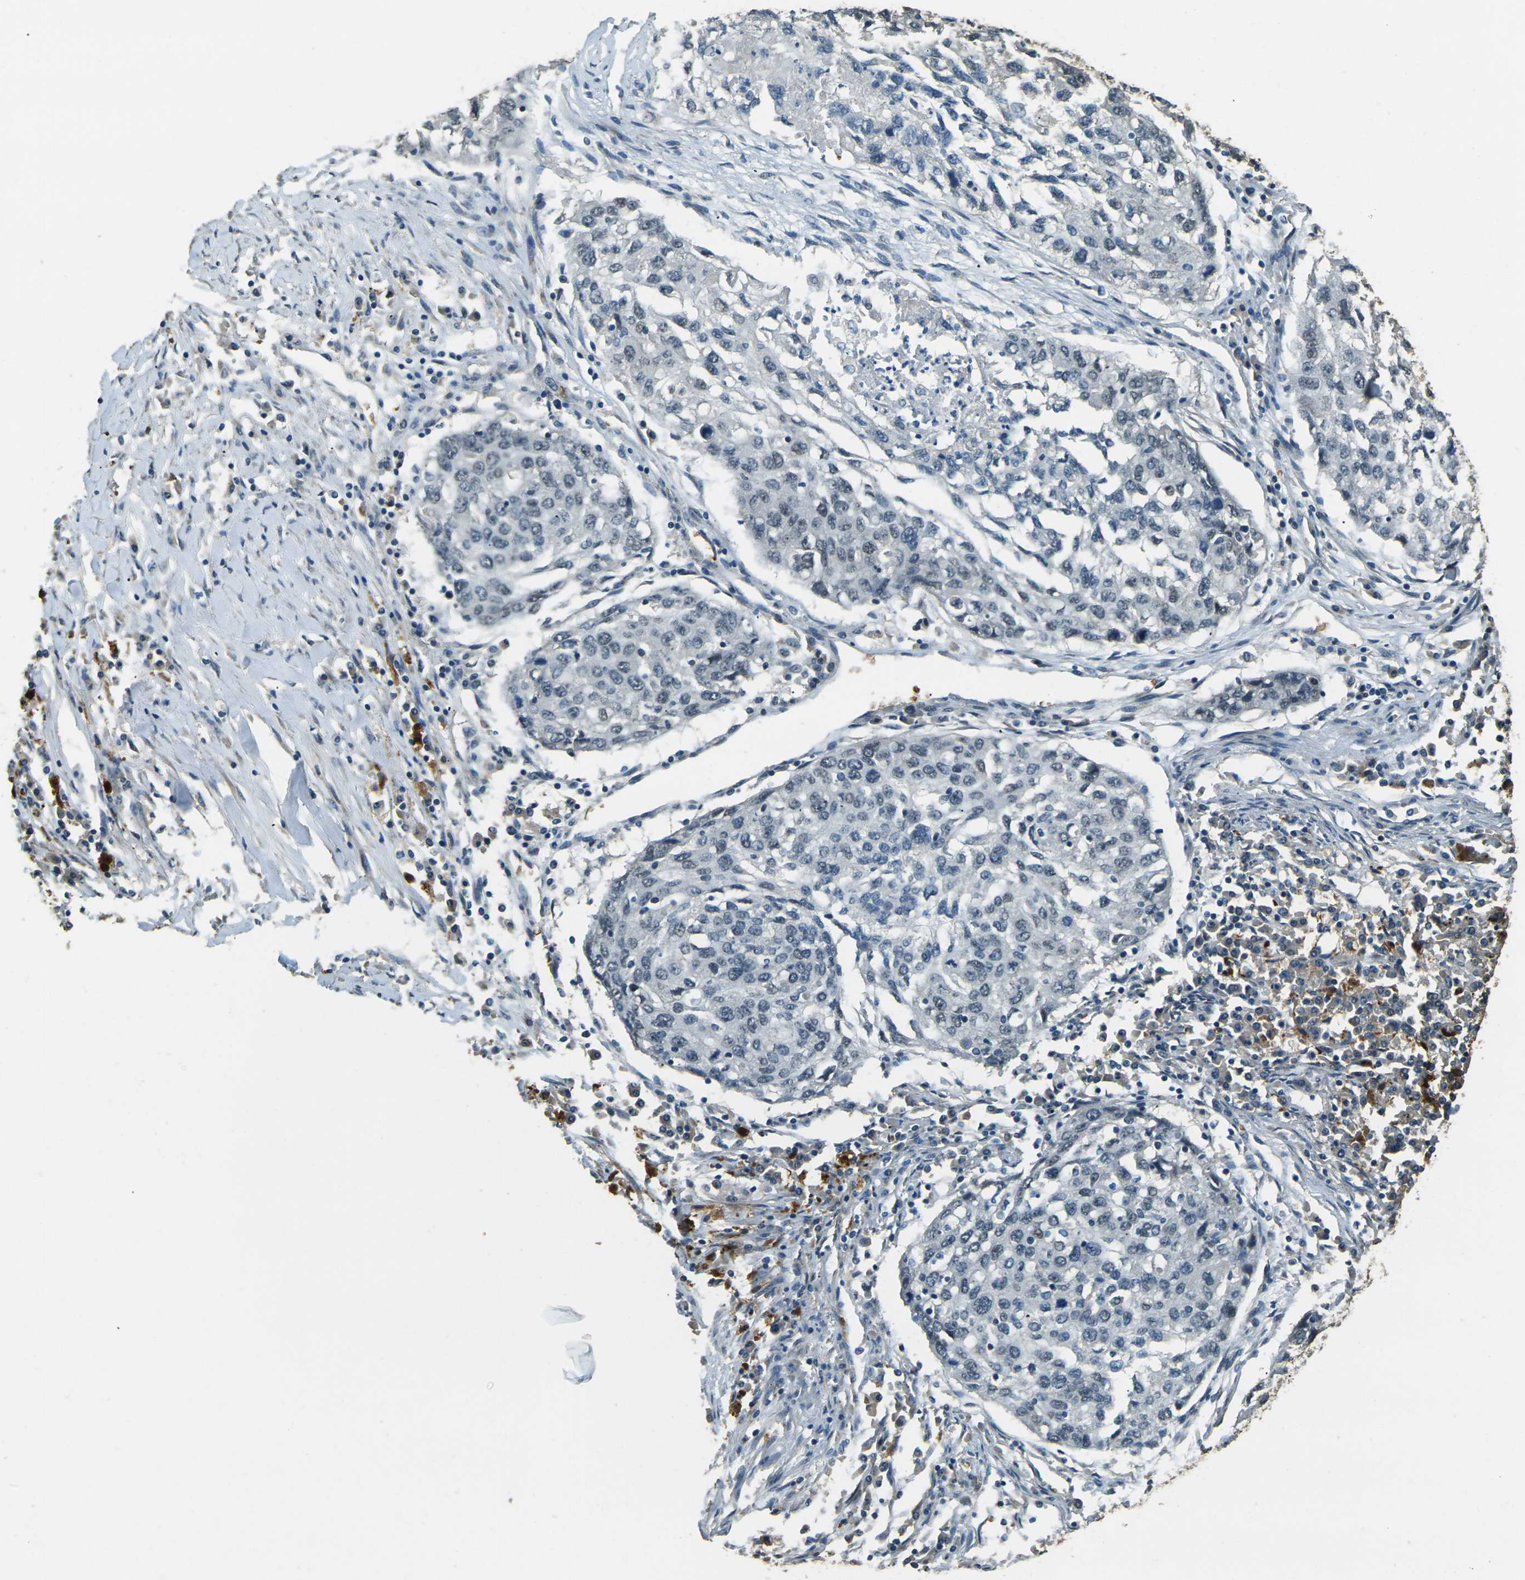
{"staining": {"intensity": "negative", "quantity": "none", "location": "none"}, "tissue": "lung cancer", "cell_type": "Tumor cells", "image_type": "cancer", "snomed": [{"axis": "morphology", "description": "Squamous cell carcinoma, NOS"}, {"axis": "topography", "description": "Lung"}], "caption": "This photomicrograph is of lung cancer (squamous cell carcinoma) stained with immunohistochemistry to label a protein in brown with the nuclei are counter-stained blue. There is no staining in tumor cells.", "gene": "TOR1A", "patient": {"sex": "female", "age": 63}}